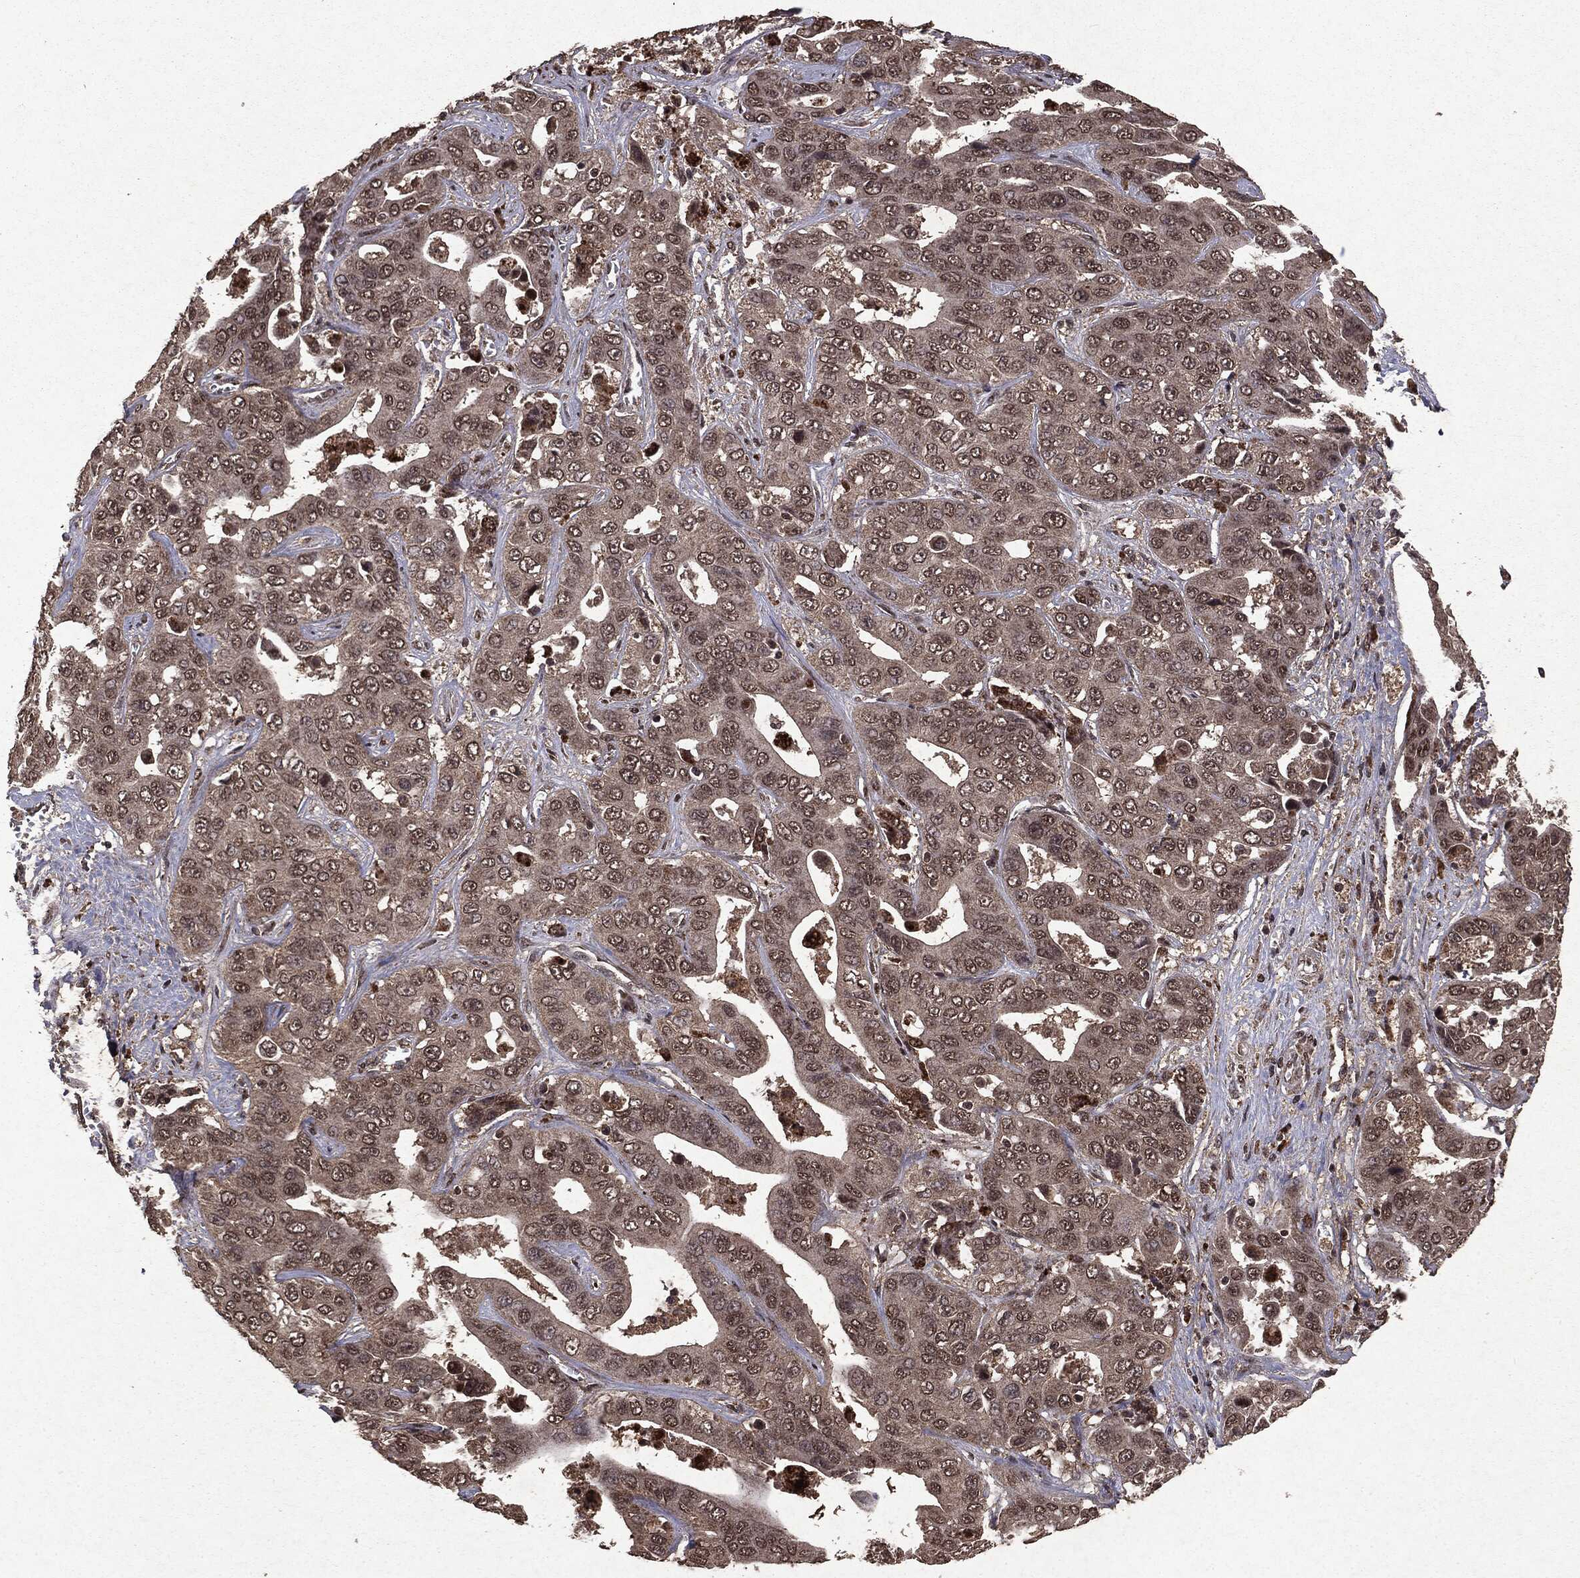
{"staining": {"intensity": "weak", "quantity": "25%-75%", "location": "cytoplasmic/membranous"}, "tissue": "liver cancer", "cell_type": "Tumor cells", "image_type": "cancer", "snomed": [{"axis": "morphology", "description": "Cholangiocarcinoma"}, {"axis": "topography", "description": "Liver"}], "caption": "Tumor cells demonstrate weak cytoplasmic/membranous staining in approximately 25%-75% of cells in liver cholangiocarcinoma. (IHC, brightfield microscopy, high magnification).", "gene": "PEBP1", "patient": {"sex": "female", "age": 52}}